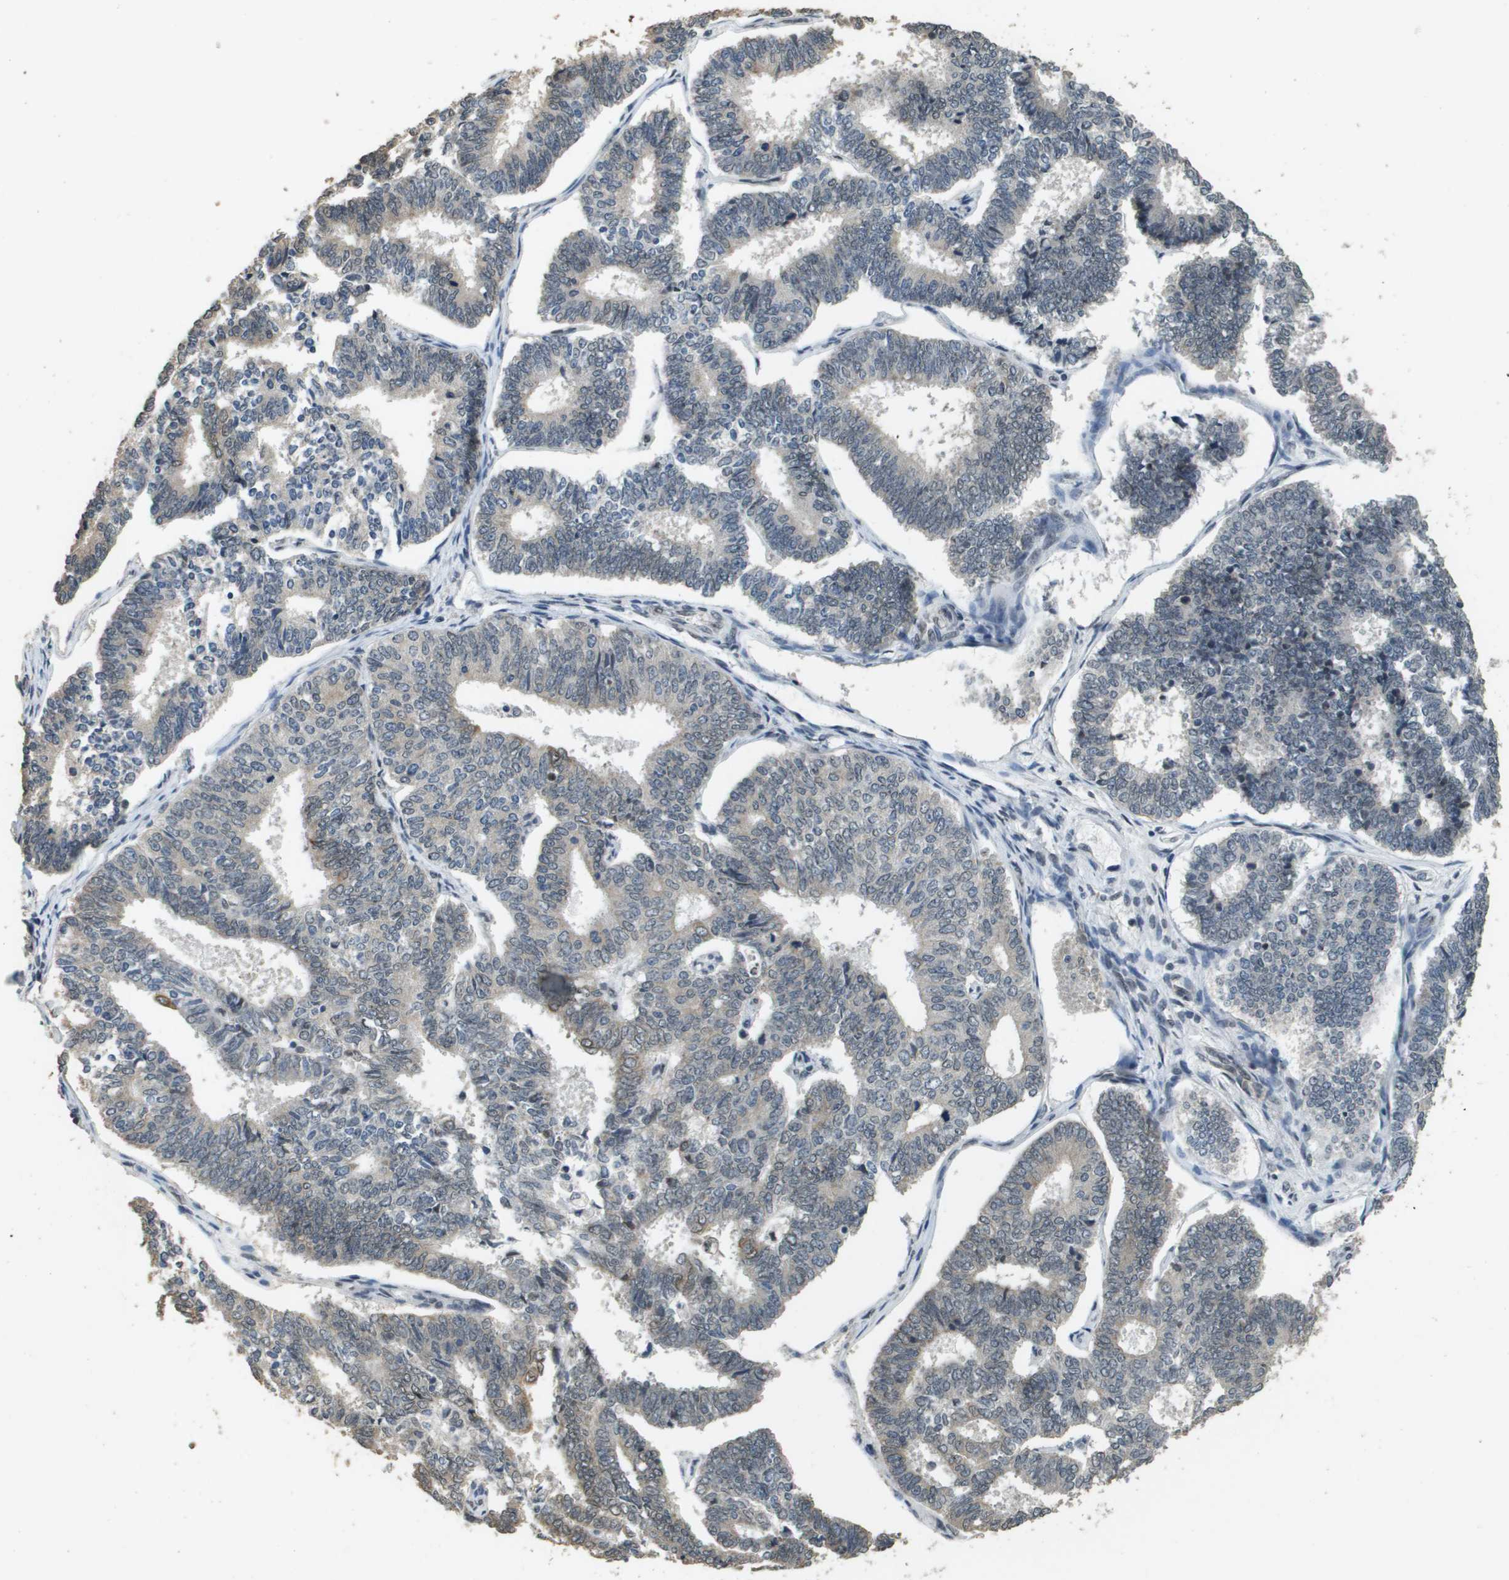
{"staining": {"intensity": "weak", "quantity": "<25%", "location": "cytoplasmic/membranous"}, "tissue": "endometrial cancer", "cell_type": "Tumor cells", "image_type": "cancer", "snomed": [{"axis": "morphology", "description": "Adenocarcinoma, NOS"}, {"axis": "topography", "description": "Endometrium"}], "caption": "Immunohistochemistry (IHC) micrograph of human endometrial cancer (adenocarcinoma) stained for a protein (brown), which shows no expression in tumor cells.", "gene": "FANCC", "patient": {"sex": "female", "age": 70}}